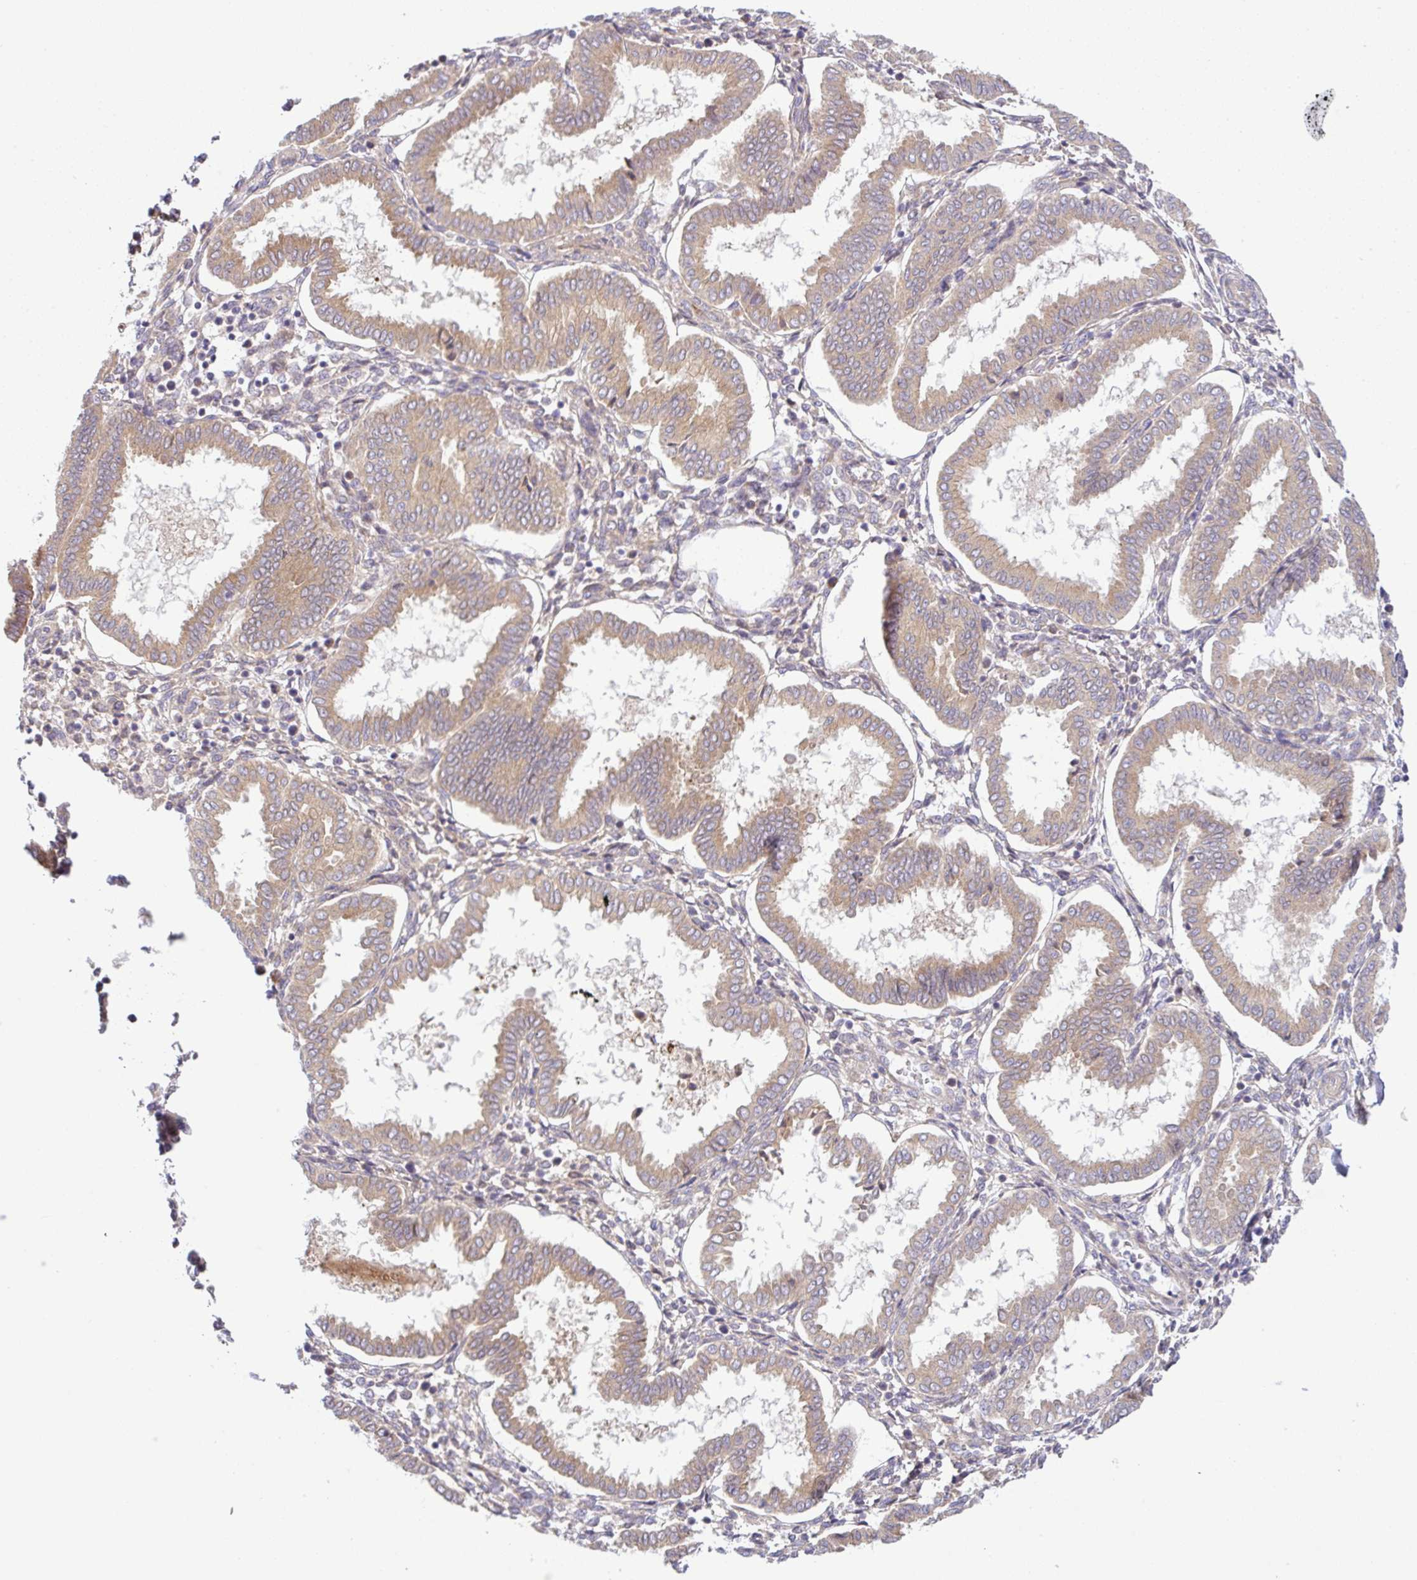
{"staining": {"intensity": "weak", "quantity": "<25%", "location": "cytoplasmic/membranous"}, "tissue": "endometrium", "cell_type": "Cells in endometrial stroma", "image_type": "normal", "snomed": [{"axis": "morphology", "description": "Normal tissue, NOS"}, {"axis": "topography", "description": "Endometrium"}], "caption": "Protein analysis of benign endometrium shows no significant staining in cells in endometrial stroma. (DAB immunohistochemistry with hematoxylin counter stain).", "gene": "UBE4A", "patient": {"sex": "female", "age": 24}}